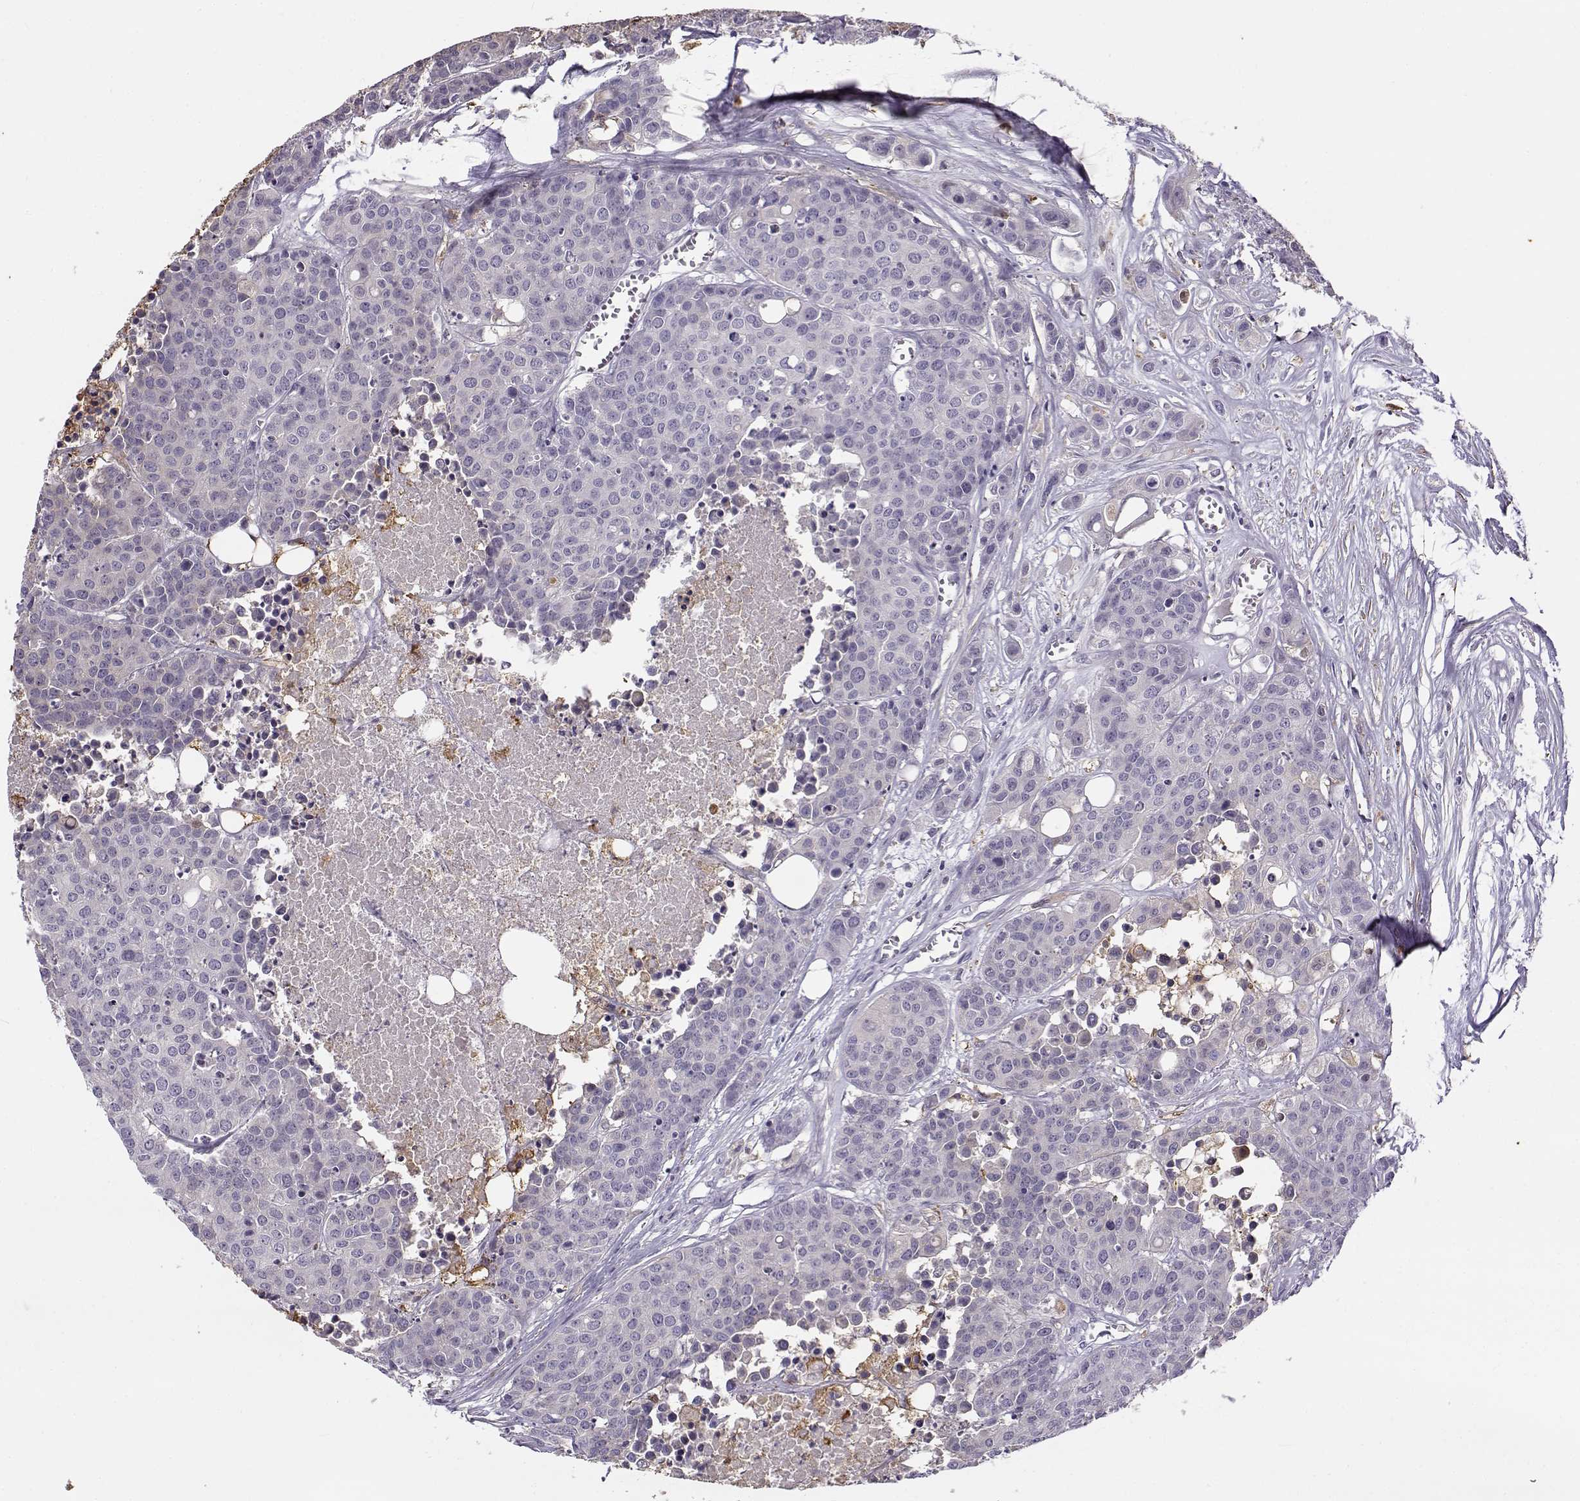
{"staining": {"intensity": "negative", "quantity": "none", "location": "none"}, "tissue": "carcinoid", "cell_type": "Tumor cells", "image_type": "cancer", "snomed": [{"axis": "morphology", "description": "Carcinoid, malignant, NOS"}, {"axis": "topography", "description": "Colon"}], "caption": "Carcinoid (malignant) was stained to show a protein in brown. There is no significant positivity in tumor cells.", "gene": "UCP3", "patient": {"sex": "male", "age": 81}}